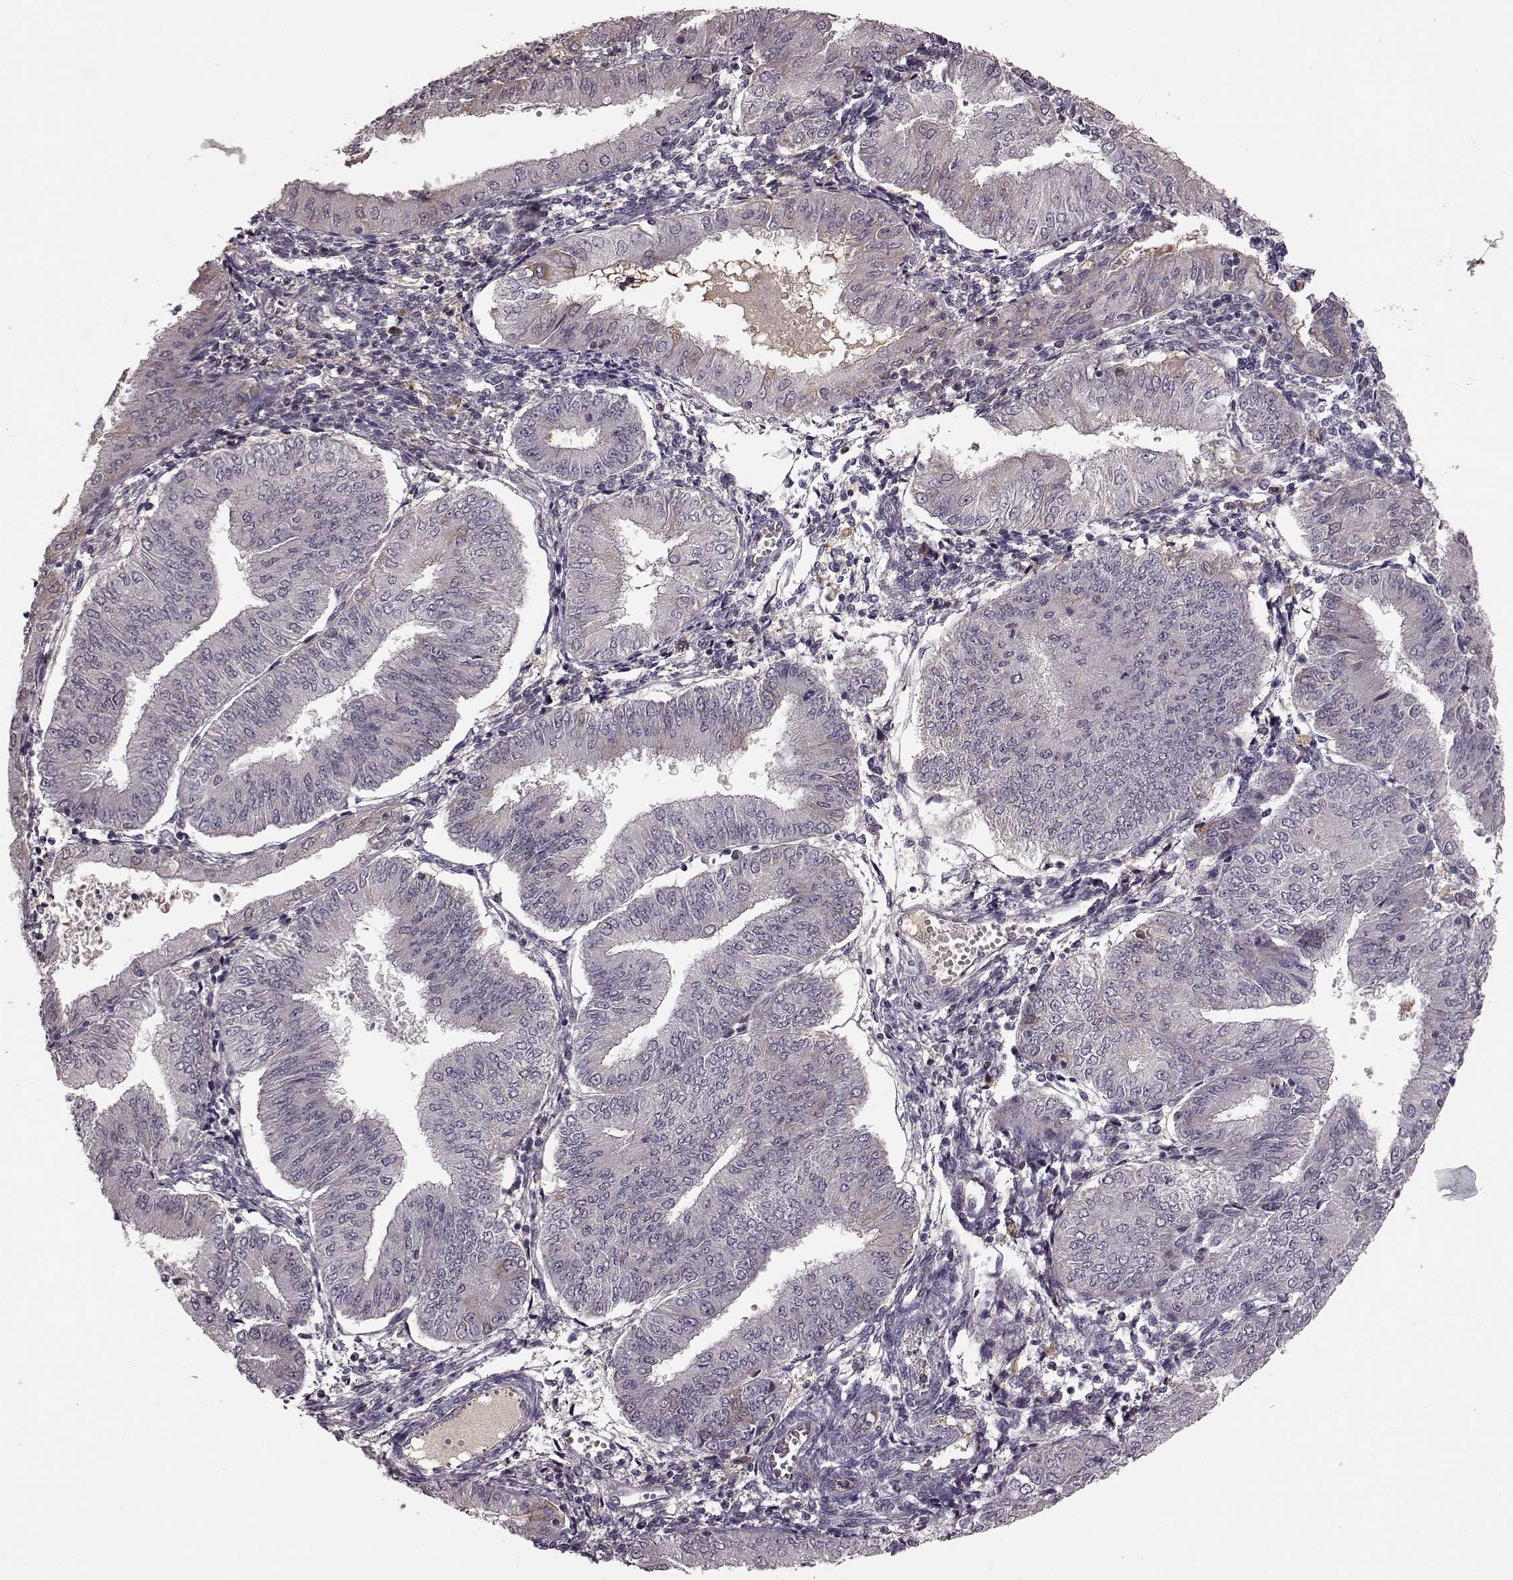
{"staining": {"intensity": "negative", "quantity": "none", "location": "none"}, "tissue": "endometrial cancer", "cell_type": "Tumor cells", "image_type": "cancer", "snomed": [{"axis": "morphology", "description": "Adenocarcinoma, NOS"}, {"axis": "topography", "description": "Endometrium"}], "caption": "The immunohistochemistry image has no significant positivity in tumor cells of adenocarcinoma (endometrial) tissue. (DAB IHC visualized using brightfield microscopy, high magnification).", "gene": "NRL", "patient": {"sex": "female", "age": 53}}